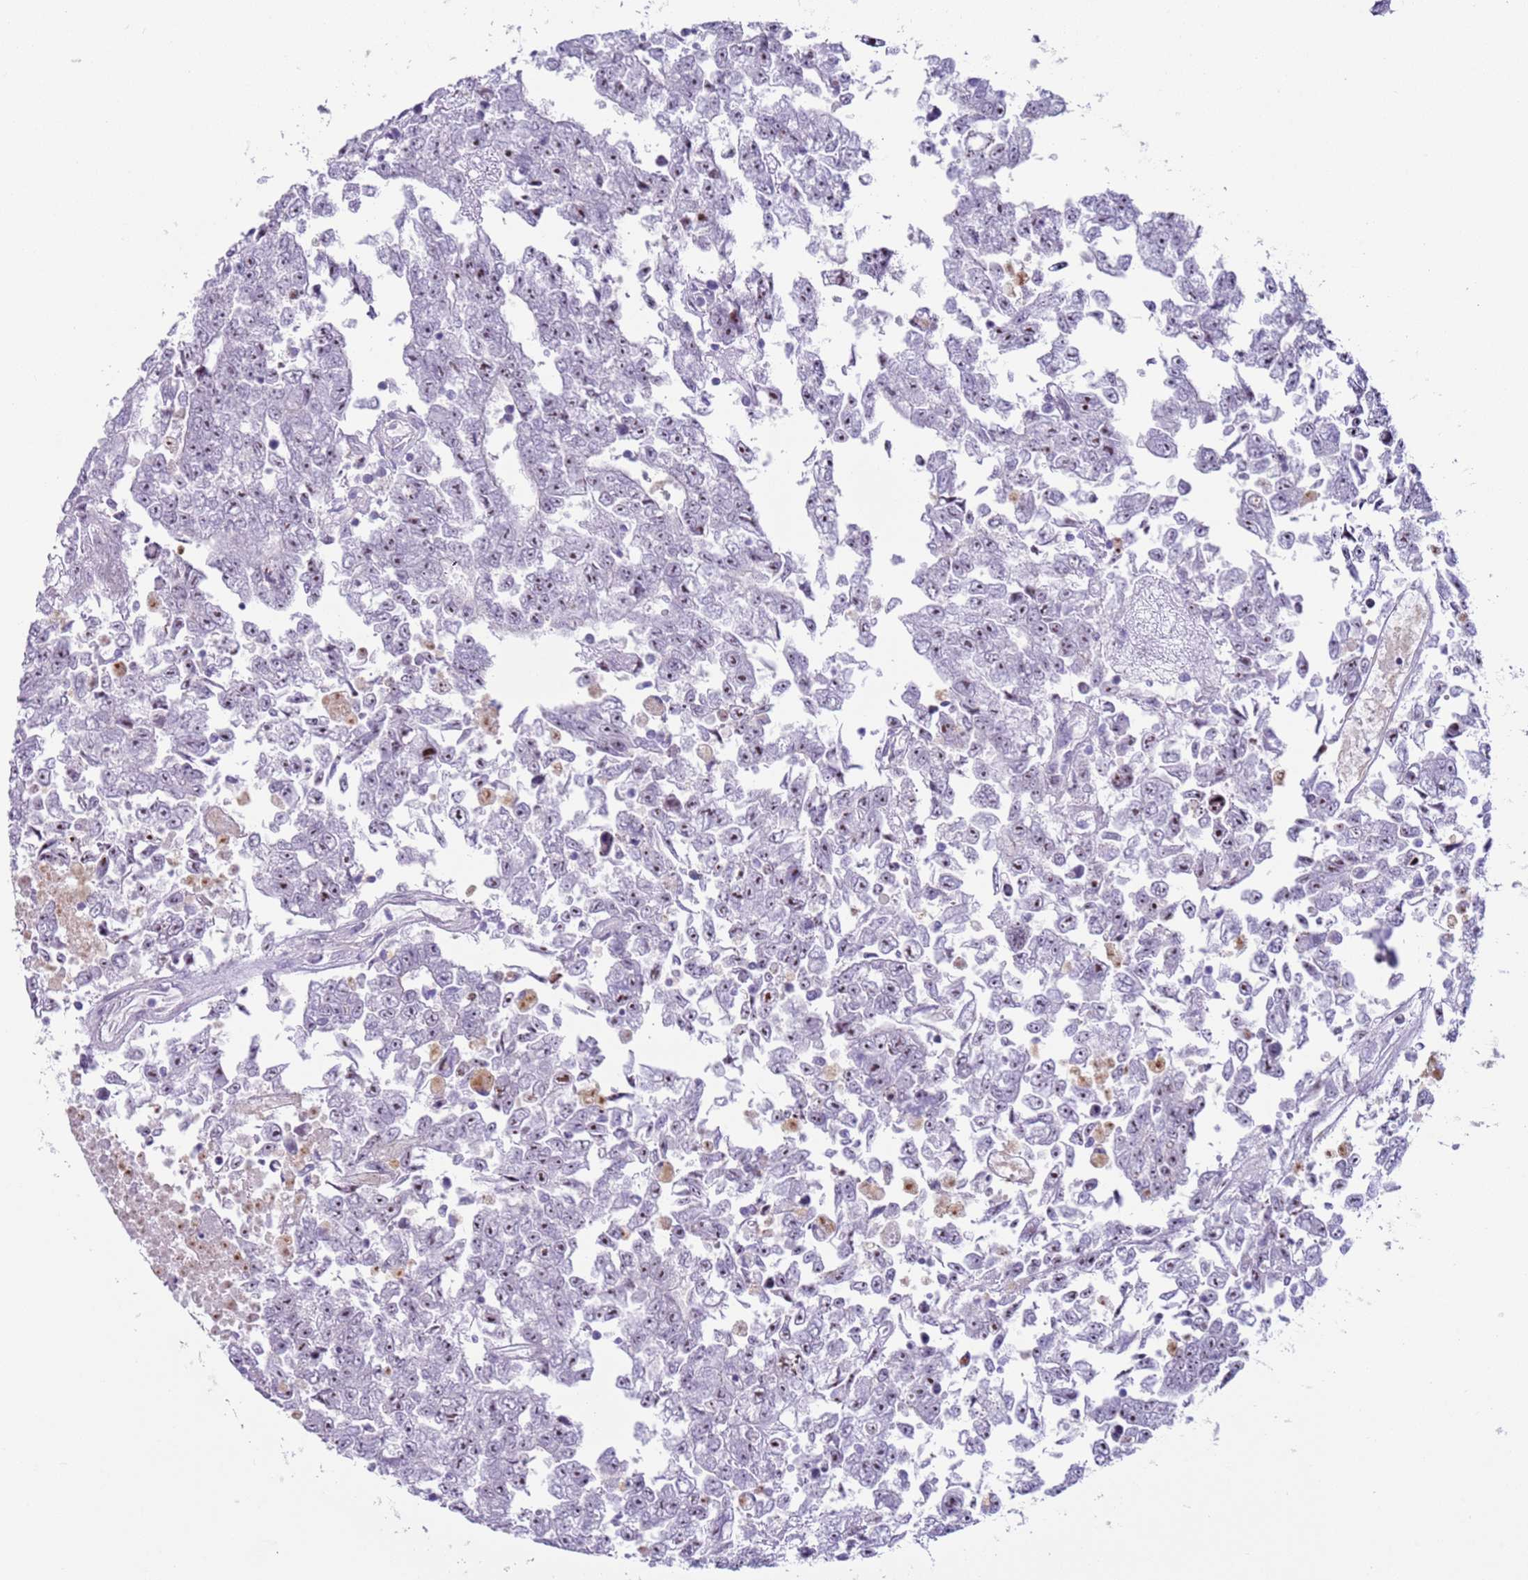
{"staining": {"intensity": "negative", "quantity": "none", "location": "none"}, "tissue": "testis cancer", "cell_type": "Tumor cells", "image_type": "cancer", "snomed": [{"axis": "morphology", "description": "Carcinoma, Embryonal, NOS"}, {"axis": "topography", "description": "Testis"}], "caption": "High magnification brightfield microscopy of testis cancer (embryonal carcinoma) stained with DAB (3,3'-diaminobenzidine) (brown) and counterstained with hematoxylin (blue): tumor cells show no significant expression.", "gene": "HEATR1", "patient": {"sex": "male", "age": 25}}